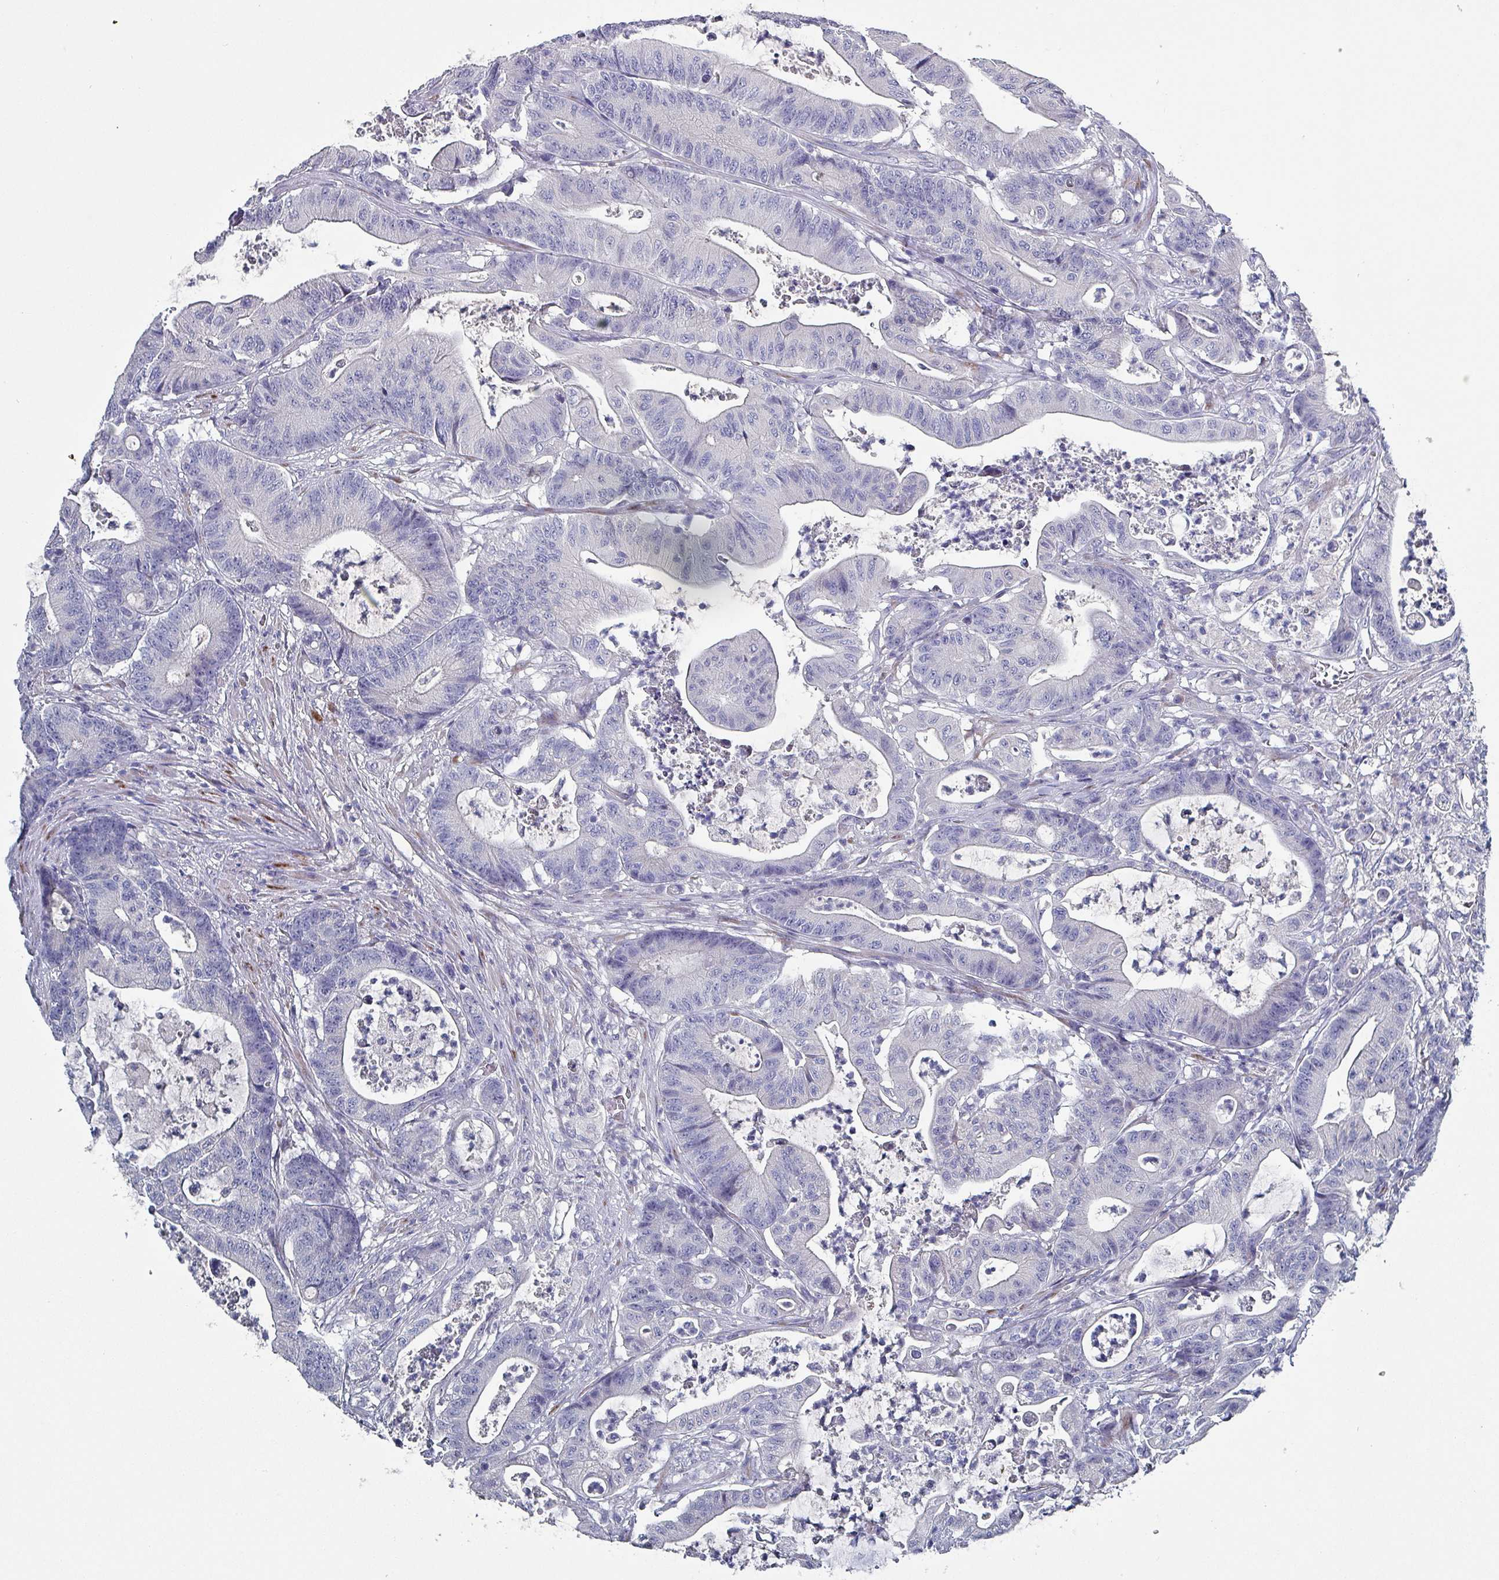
{"staining": {"intensity": "negative", "quantity": "none", "location": "none"}, "tissue": "colorectal cancer", "cell_type": "Tumor cells", "image_type": "cancer", "snomed": [{"axis": "morphology", "description": "Adenocarcinoma, NOS"}, {"axis": "topography", "description": "Colon"}], "caption": "Colorectal adenocarcinoma stained for a protein using immunohistochemistry reveals no staining tumor cells.", "gene": "DRD5", "patient": {"sex": "female", "age": 84}}